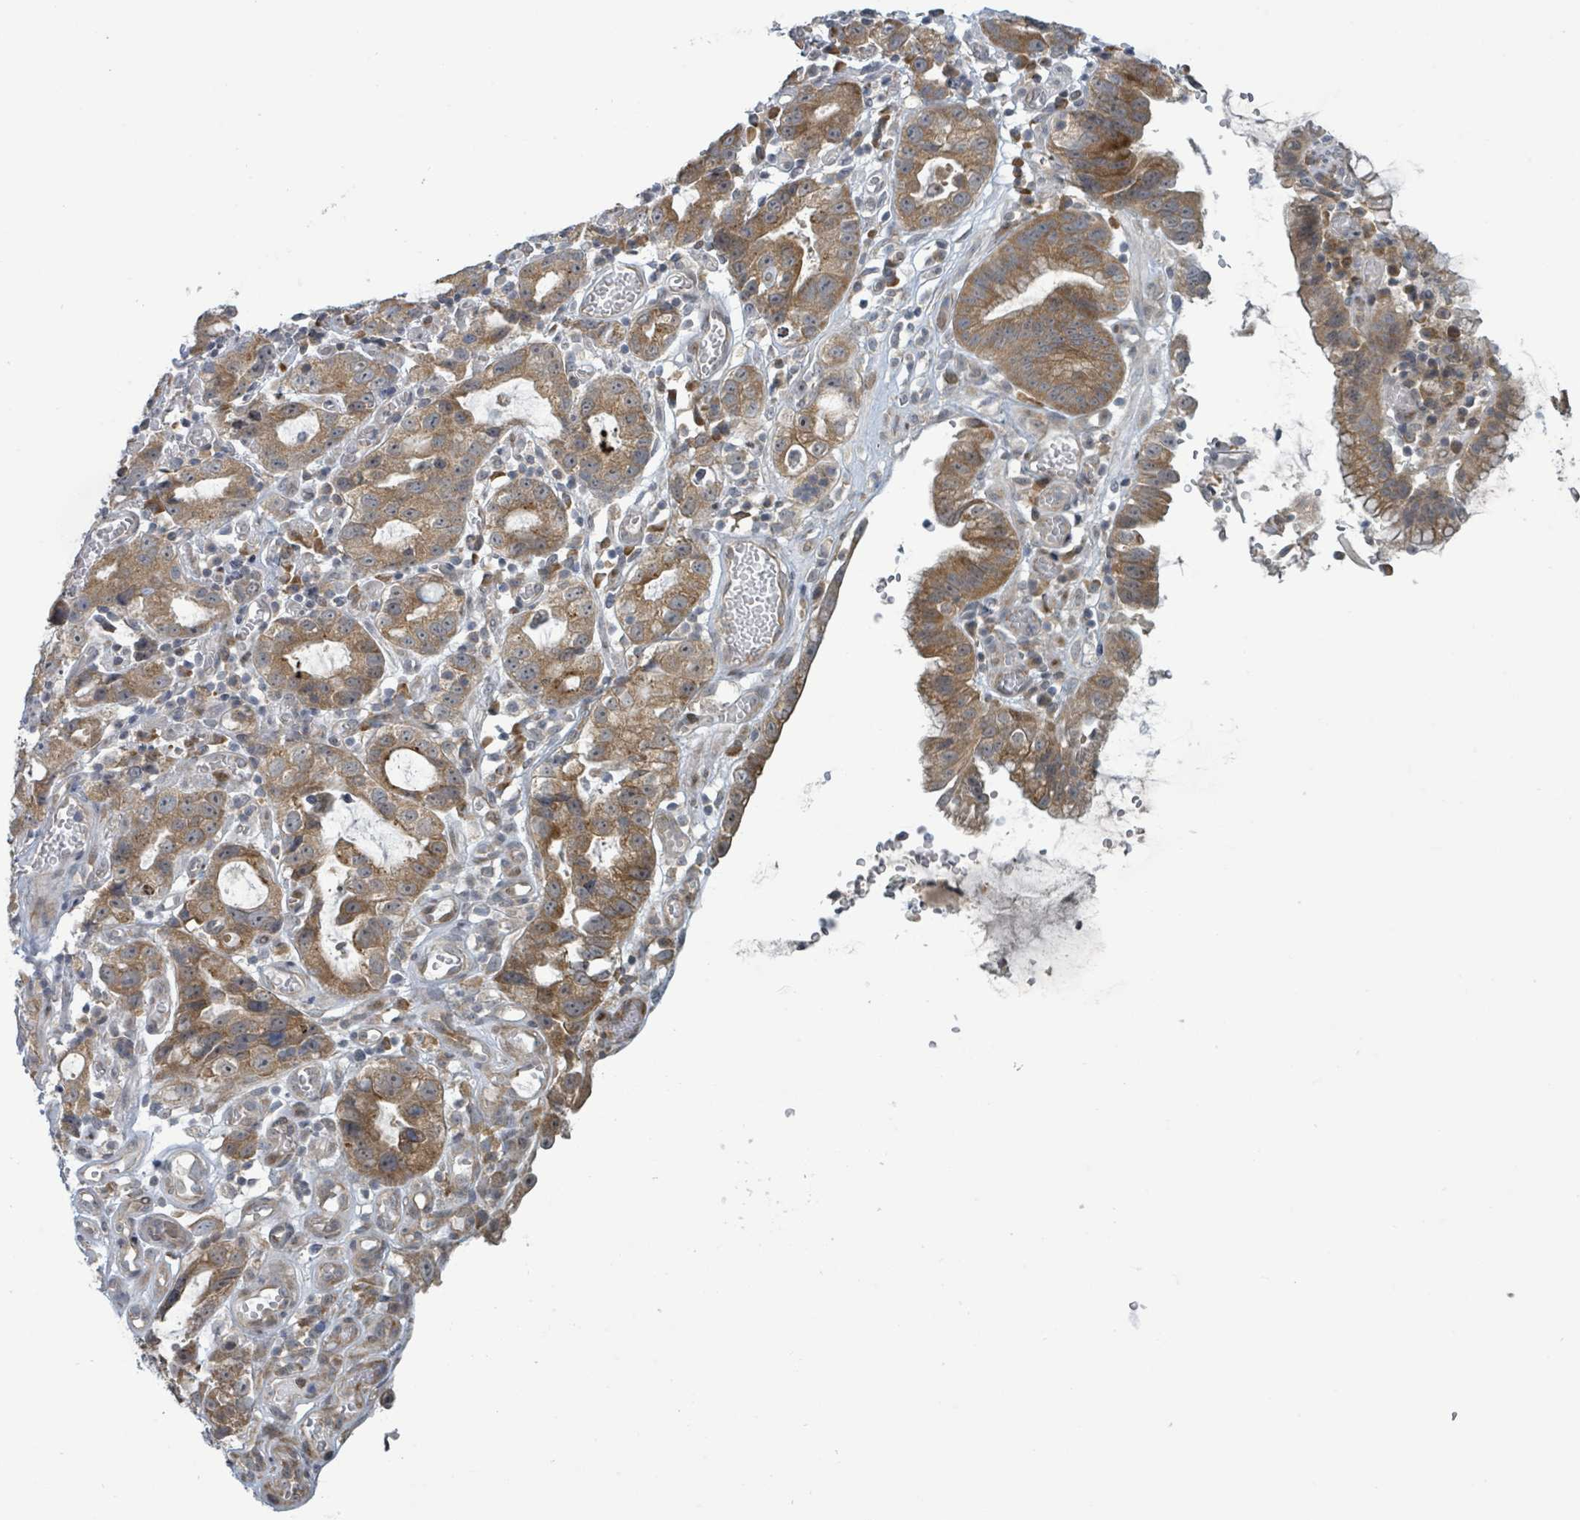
{"staining": {"intensity": "moderate", "quantity": ">75%", "location": "cytoplasmic/membranous"}, "tissue": "stomach cancer", "cell_type": "Tumor cells", "image_type": "cancer", "snomed": [{"axis": "morphology", "description": "Adenocarcinoma, NOS"}, {"axis": "topography", "description": "Stomach"}], "caption": "Protein staining of stomach adenocarcinoma tissue shows moderate cytoplasmic/membranous positivity in about >75% of tumor cells.", "gene": "RPL32", "patient": {"sex": "male", "age": 55}}